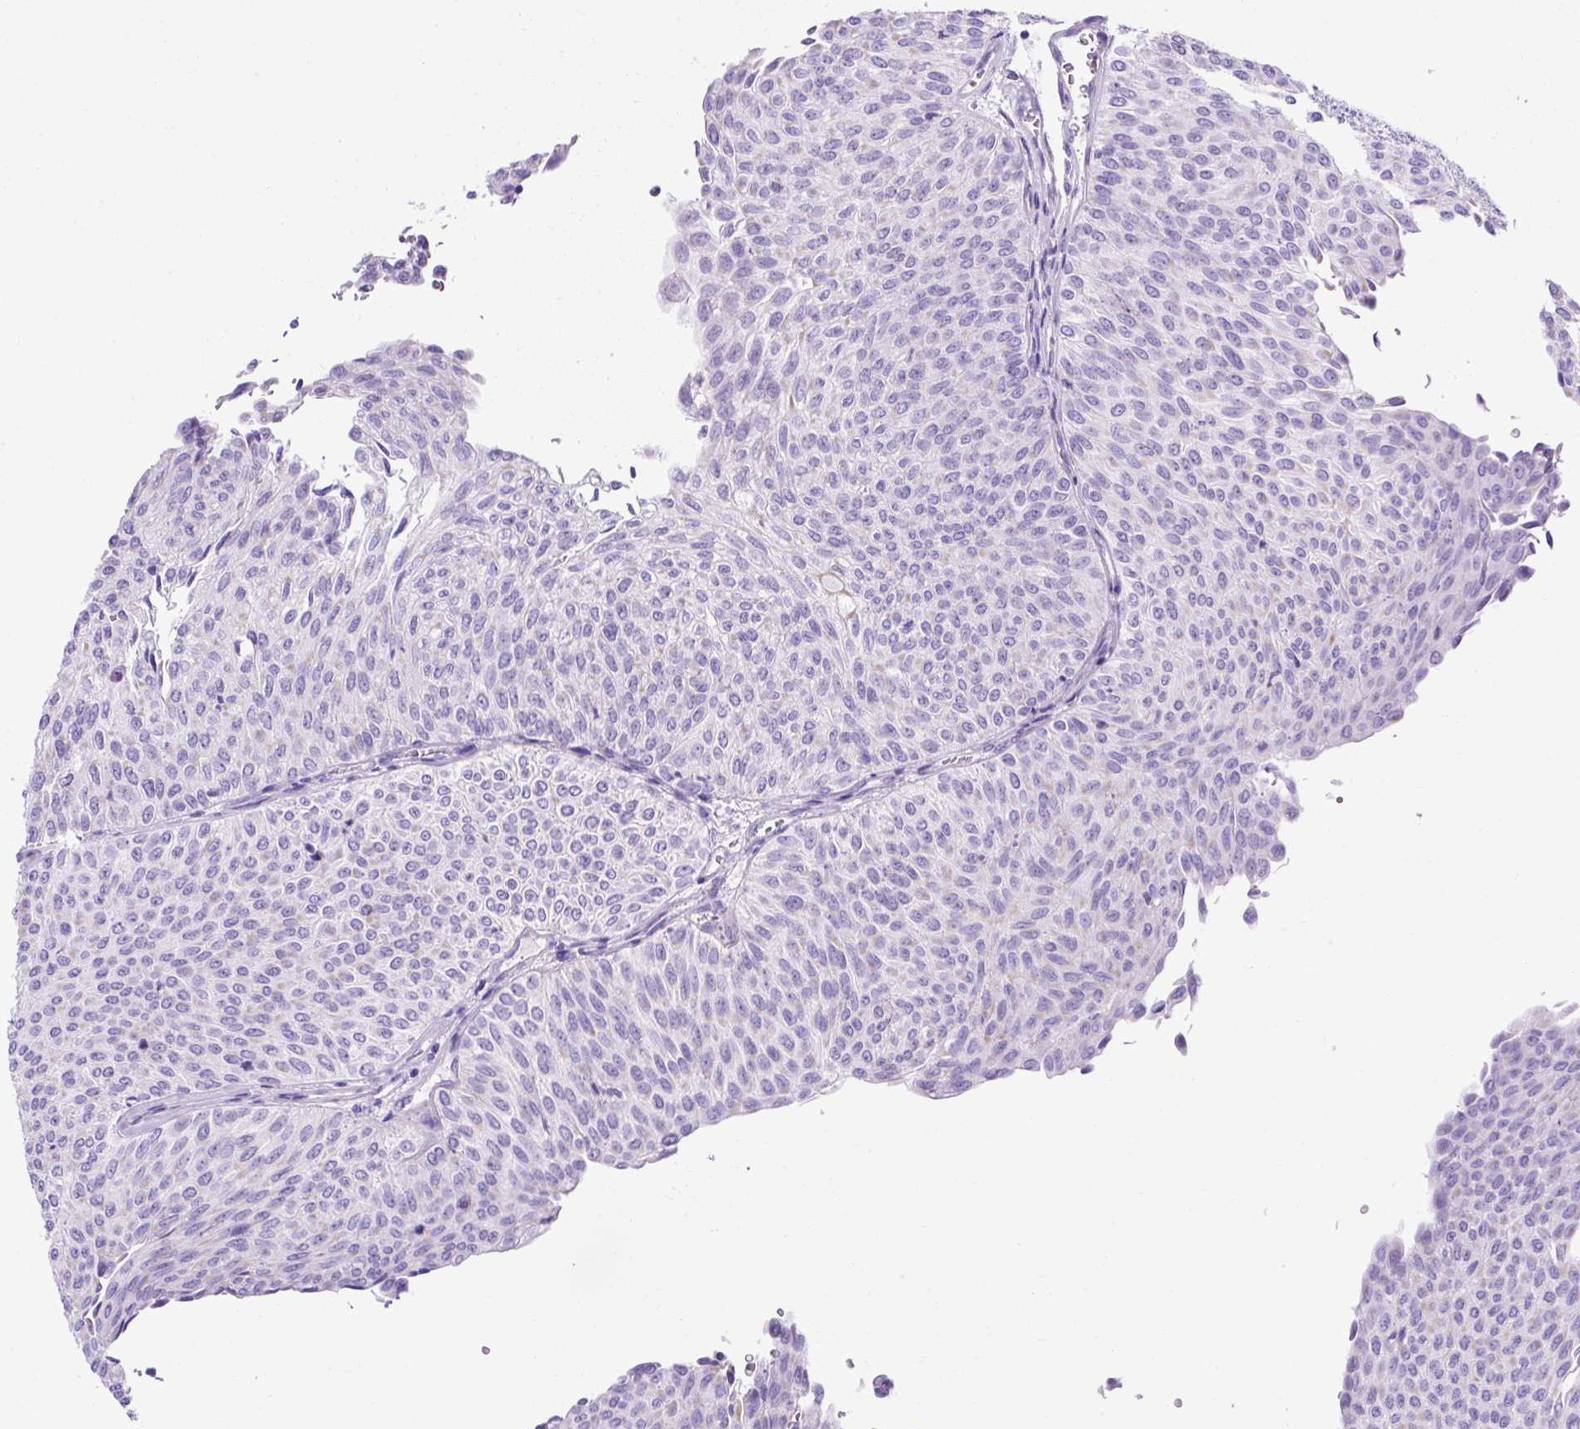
{"staining": {"intensity": "negative", "quantity": "none", "location": "none"}, "tissue": "urothelial cancer", "cell_type": "Tumor cells", "image_type": "cancer", "snomed": [{"axis": "morphology", "description": "Urothelial carcinoma, Low grade"}, {"axis": "topography", "description": "Urinary bladder"}], "caption": "Tumor cells are negative for brown protein staining in urothelial carcinoma (low-grade).", "gene": "KRT12", "patient": {"sex": "male", "age": 78}}